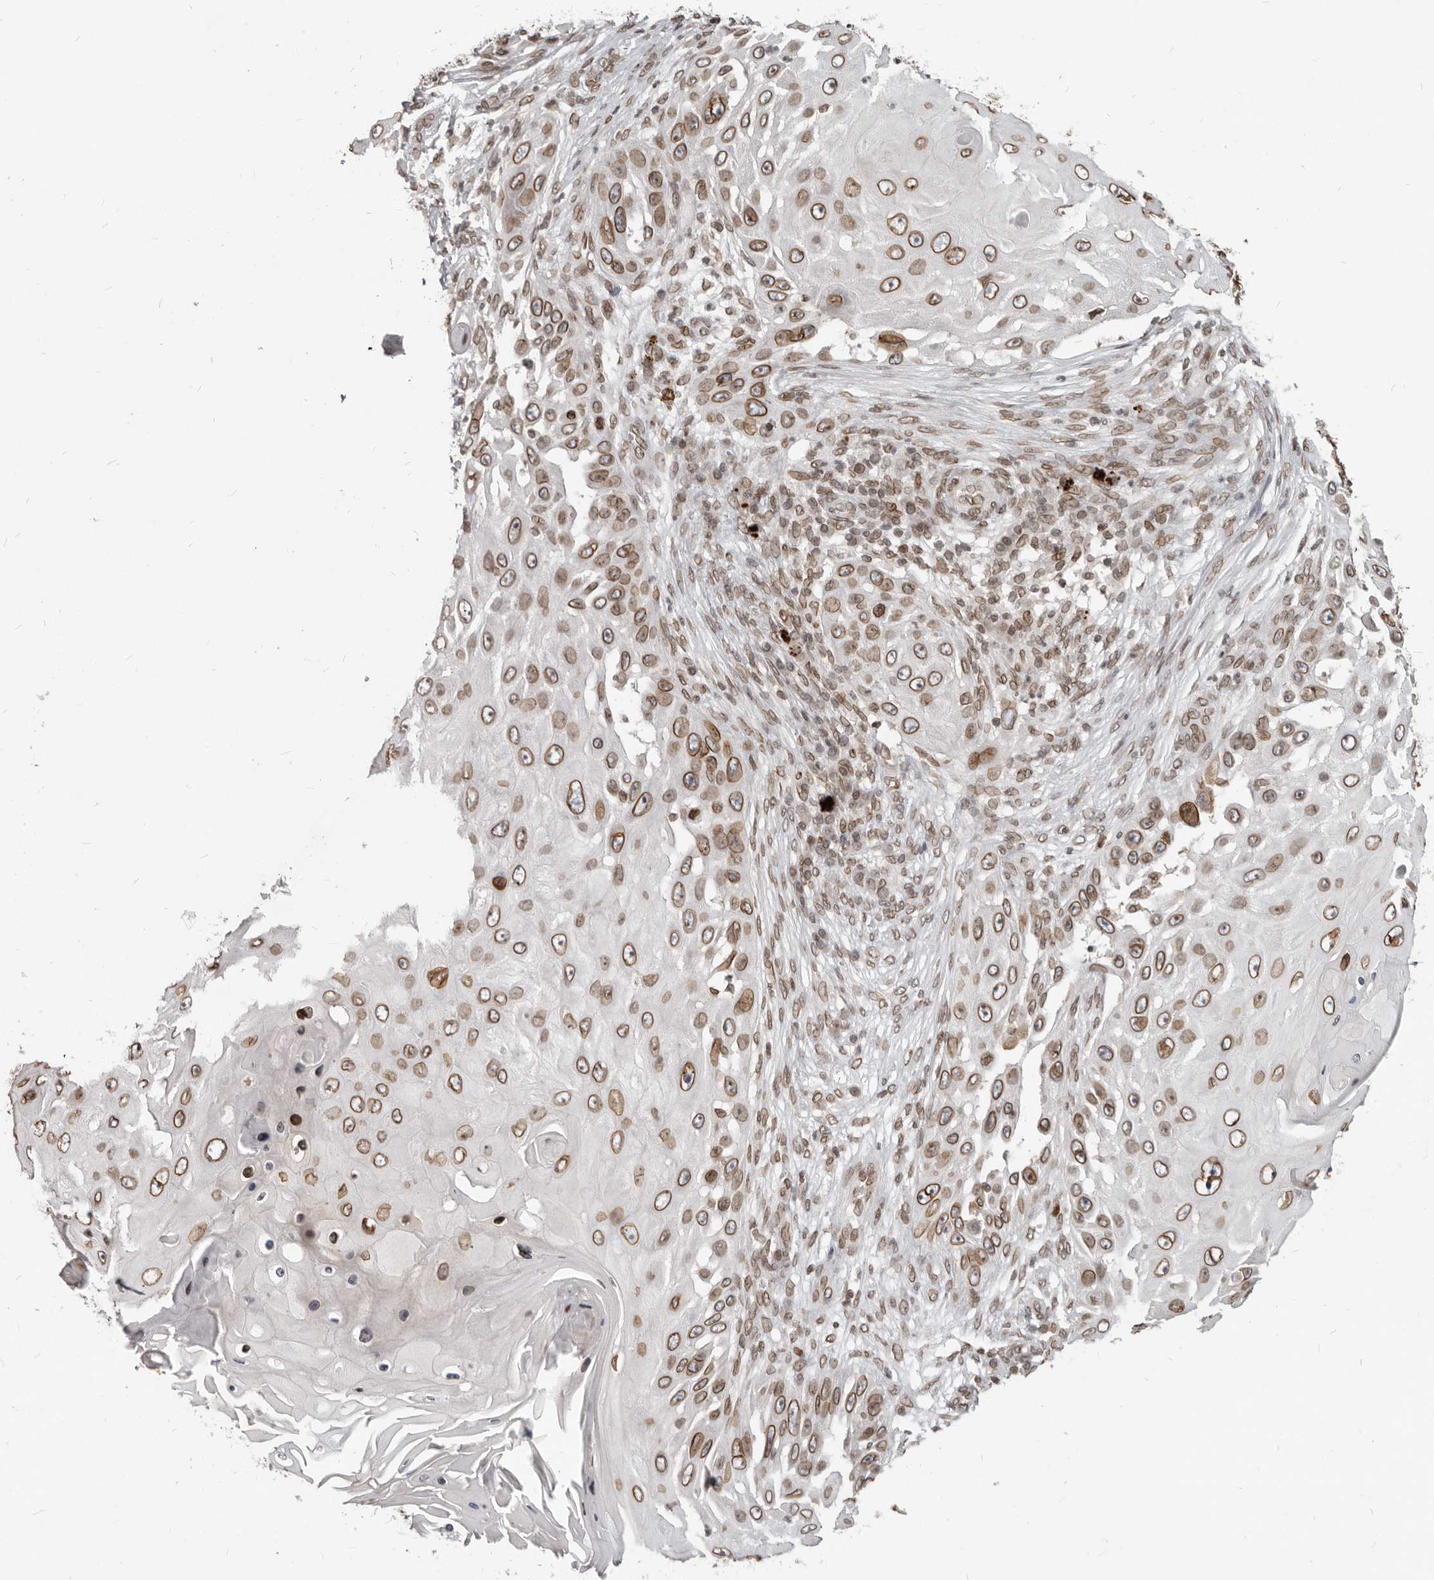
{"staining": {"intensity": "strong", "quantity": ">75%", "location": "cytoplasmic/membranous,nuclear"}, "tissue": "skin cancer", "cell_type": "Tumor cells", "image_type": "cancer", "snomed": [{"axis": "morphology", "description": "Squamous cell carcinoma, NOS"}, {"axis": "topography", "description": "Skin"}], "caption": "A high-resolution histopathology image shows immunohistochemistry staining of skin cancer, which exhibits strong cytoplasmic/membranous and nuclear staining in approximately >75% of tumor cells. Nuclei are stained in blue.", "gene": "NUP153", "patient": {"sex": "female", "age": 44}}